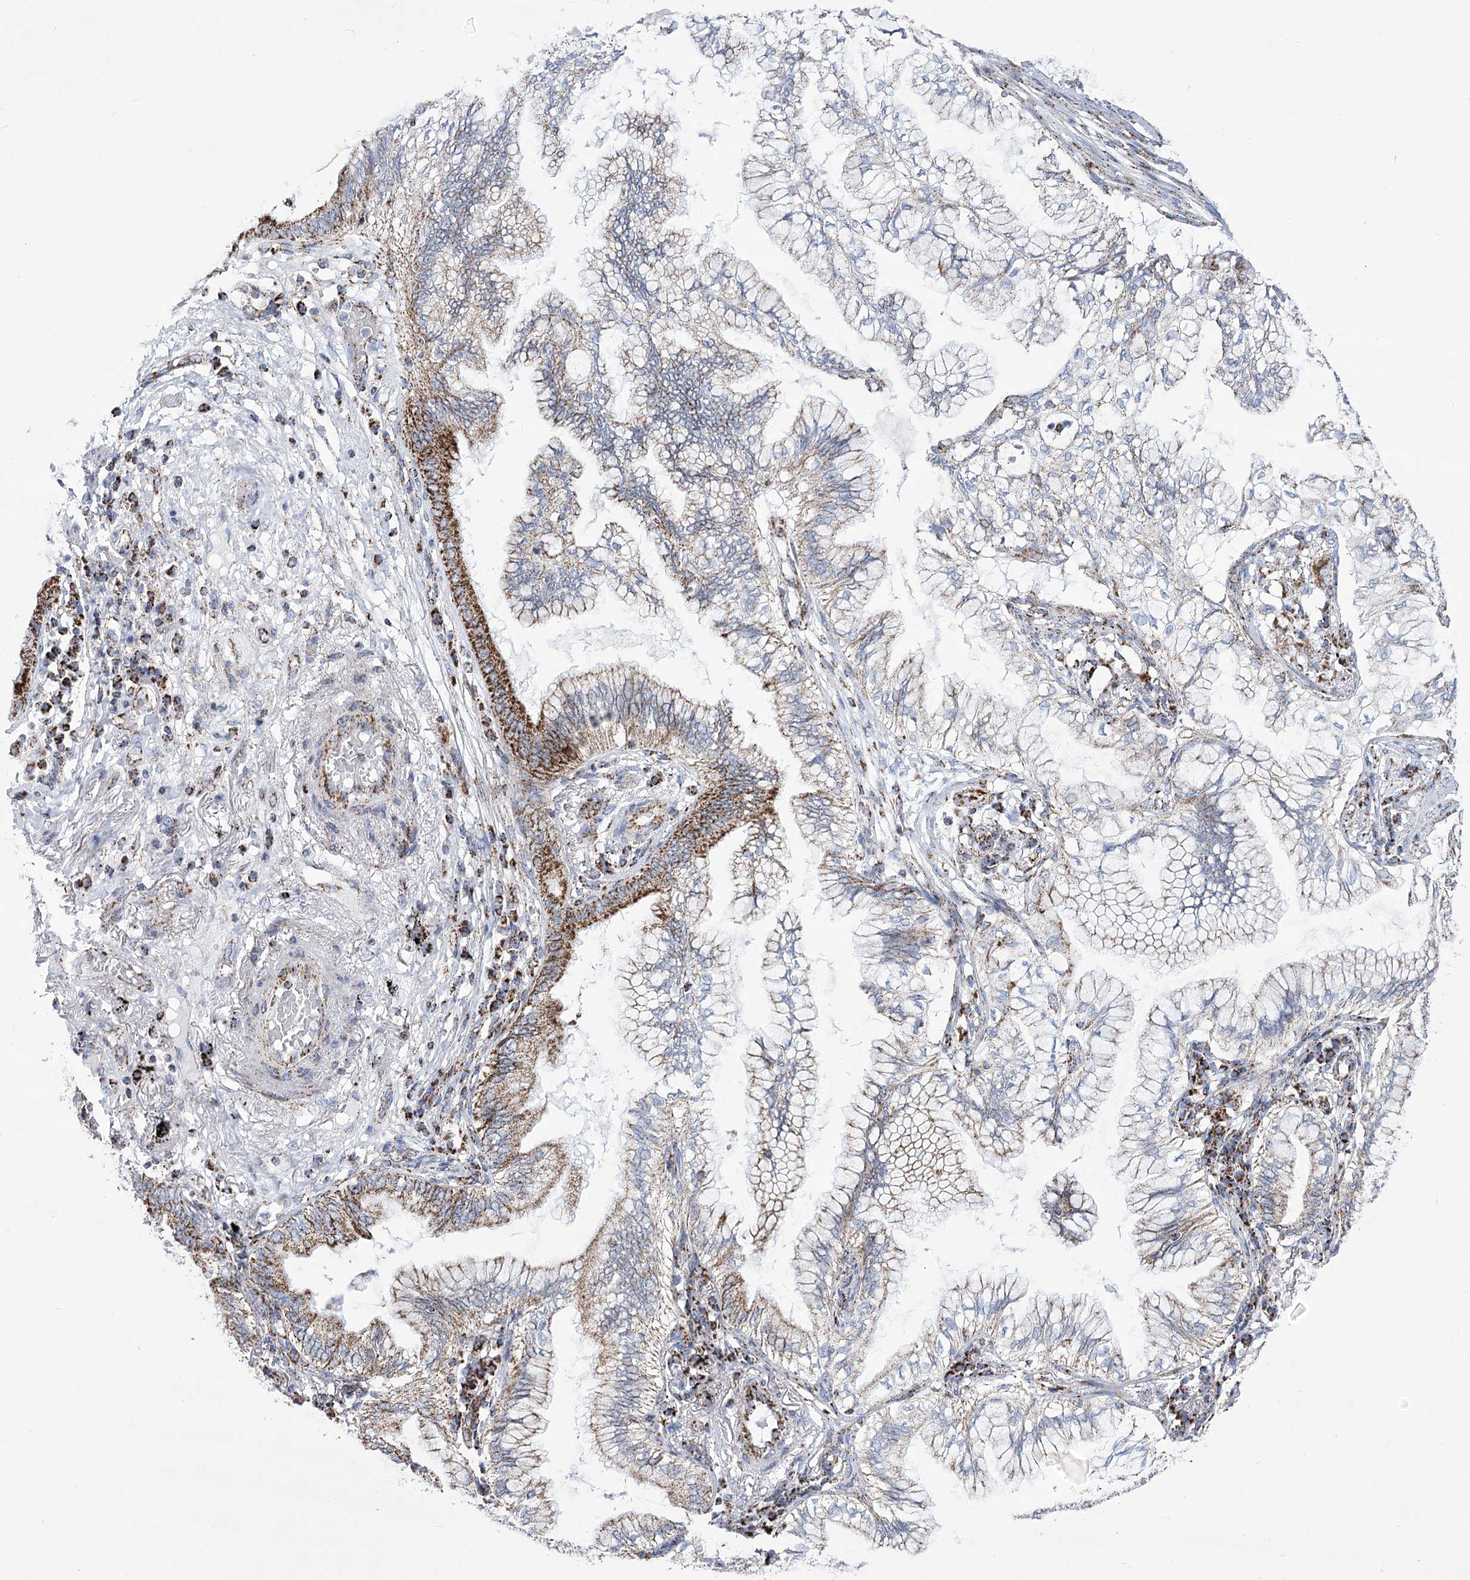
{"staining": {"intensity": "strong", "quantity": "<25%", "location": "cytoplasmic/membranous"}, "tissue": "lung cancer", "cell_type": "Tumor cells", "image_type": "cancer", "snomed": [{"axis": "morphology", "description": "Normal tissue, NOS"}, {"axis": "morphology", "description": "Adenocarcinoma, NOS"}, {"axis": "topography", "description": "Bronchus"}, {"axis": "topography", "description": "Lung"}], "caption": "High-power microscopy captured an IHC image of adenocarcinoma (lung), revealing strong cytoplasmic/membranous staining in approximately <25% of tumor cells. (DAB (3,3'-diaminobenzidine) IHC with brightfield microscopy, high magnification).", "gene": "PDHB", "patient": {"sex": "female", "age": 70}}